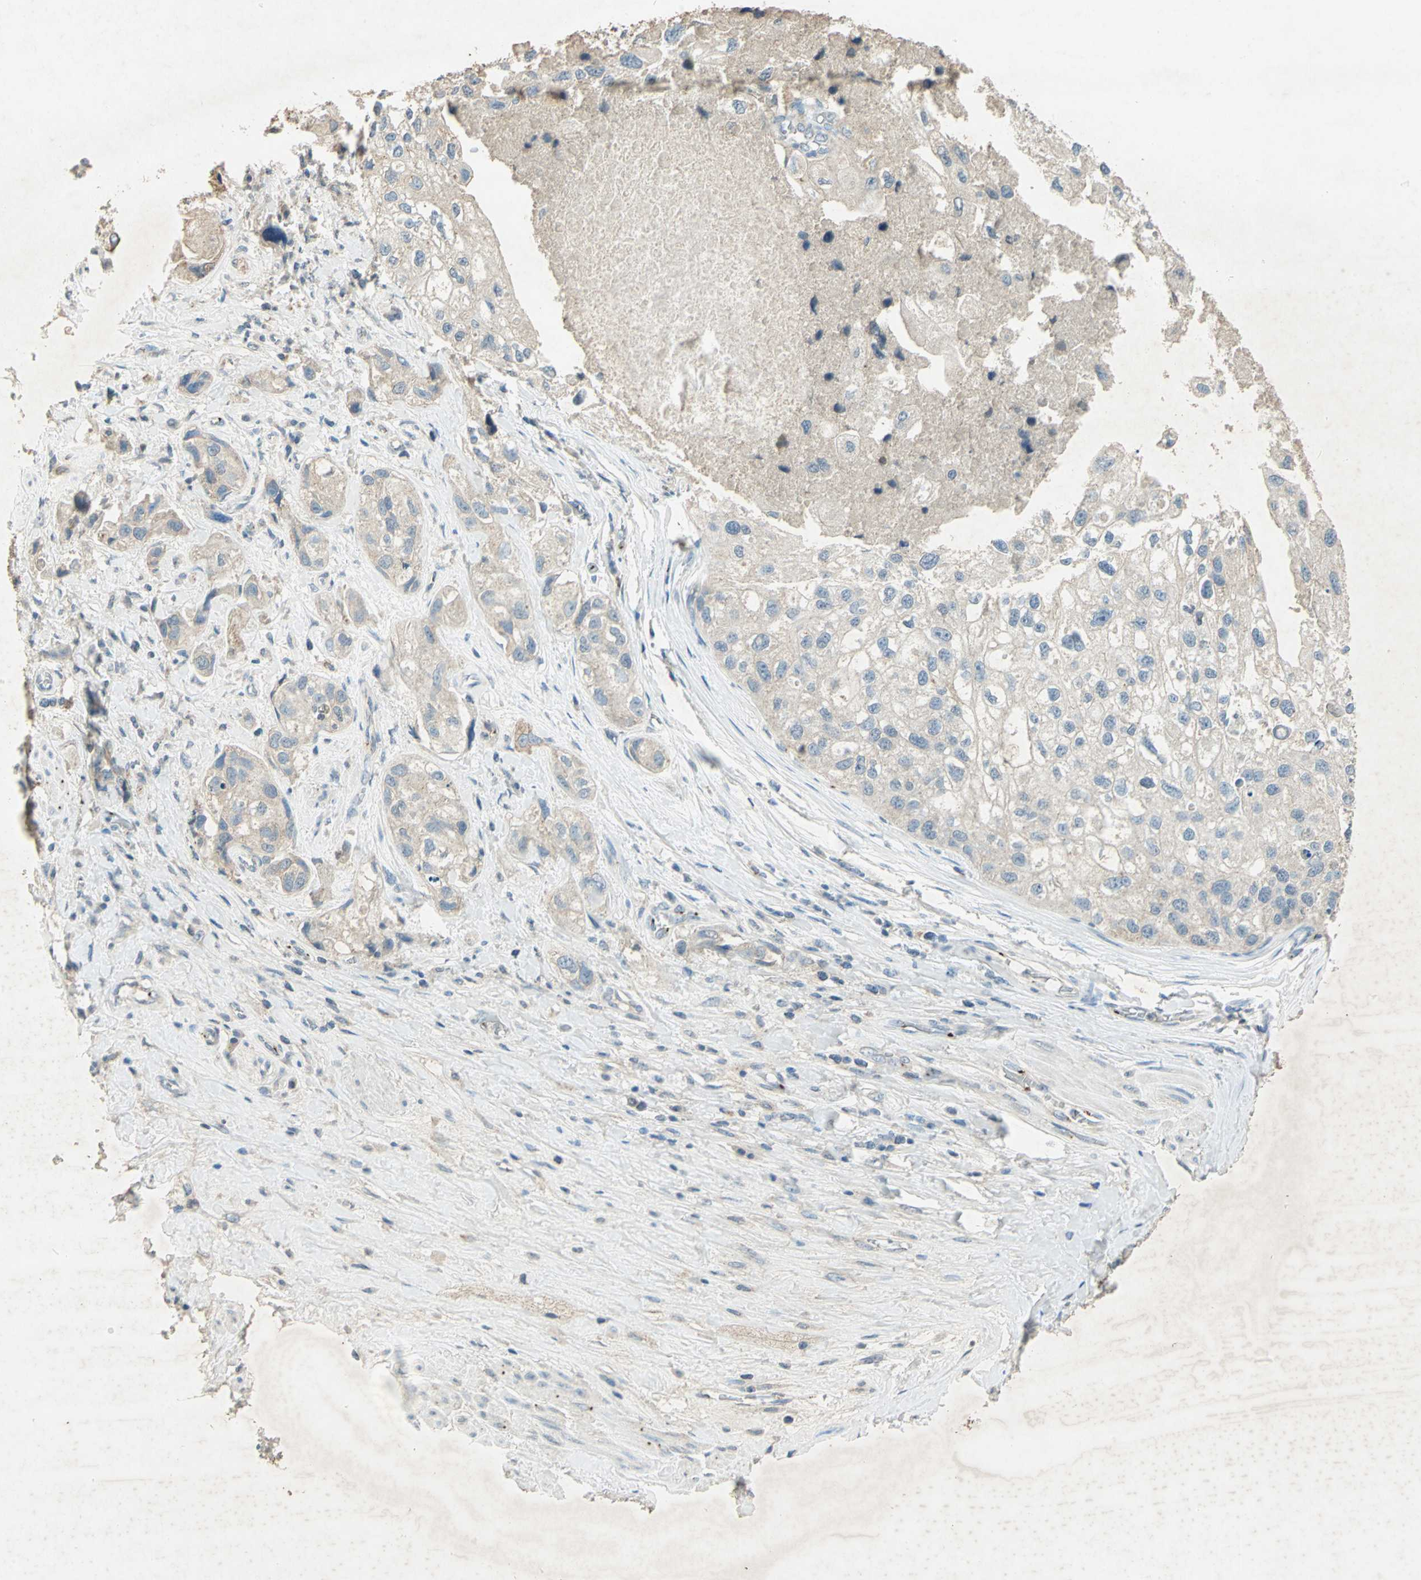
{"staining": {"intensity": "negative", "quantity": "none", "location": "none"}, "tissue": "urothelial cancer", "cell_type": "Tumor cells", "image_type": "cancer", "snomed": [{"axis": "morphology", "description": "Urothelial carcinoma, High grade"}, {"axis": "topography", "description": "Urinary bladder"}], "caption": "High power microscopy micrograph of an immunohistochemistry histopathology image of high-grade urothelial carcinoma, revealing no significant positivity in tumor cells. Nuclei are stained in blue.", "gene": "CAMK2B", "patient": {"sex": "female", "age": 64}}